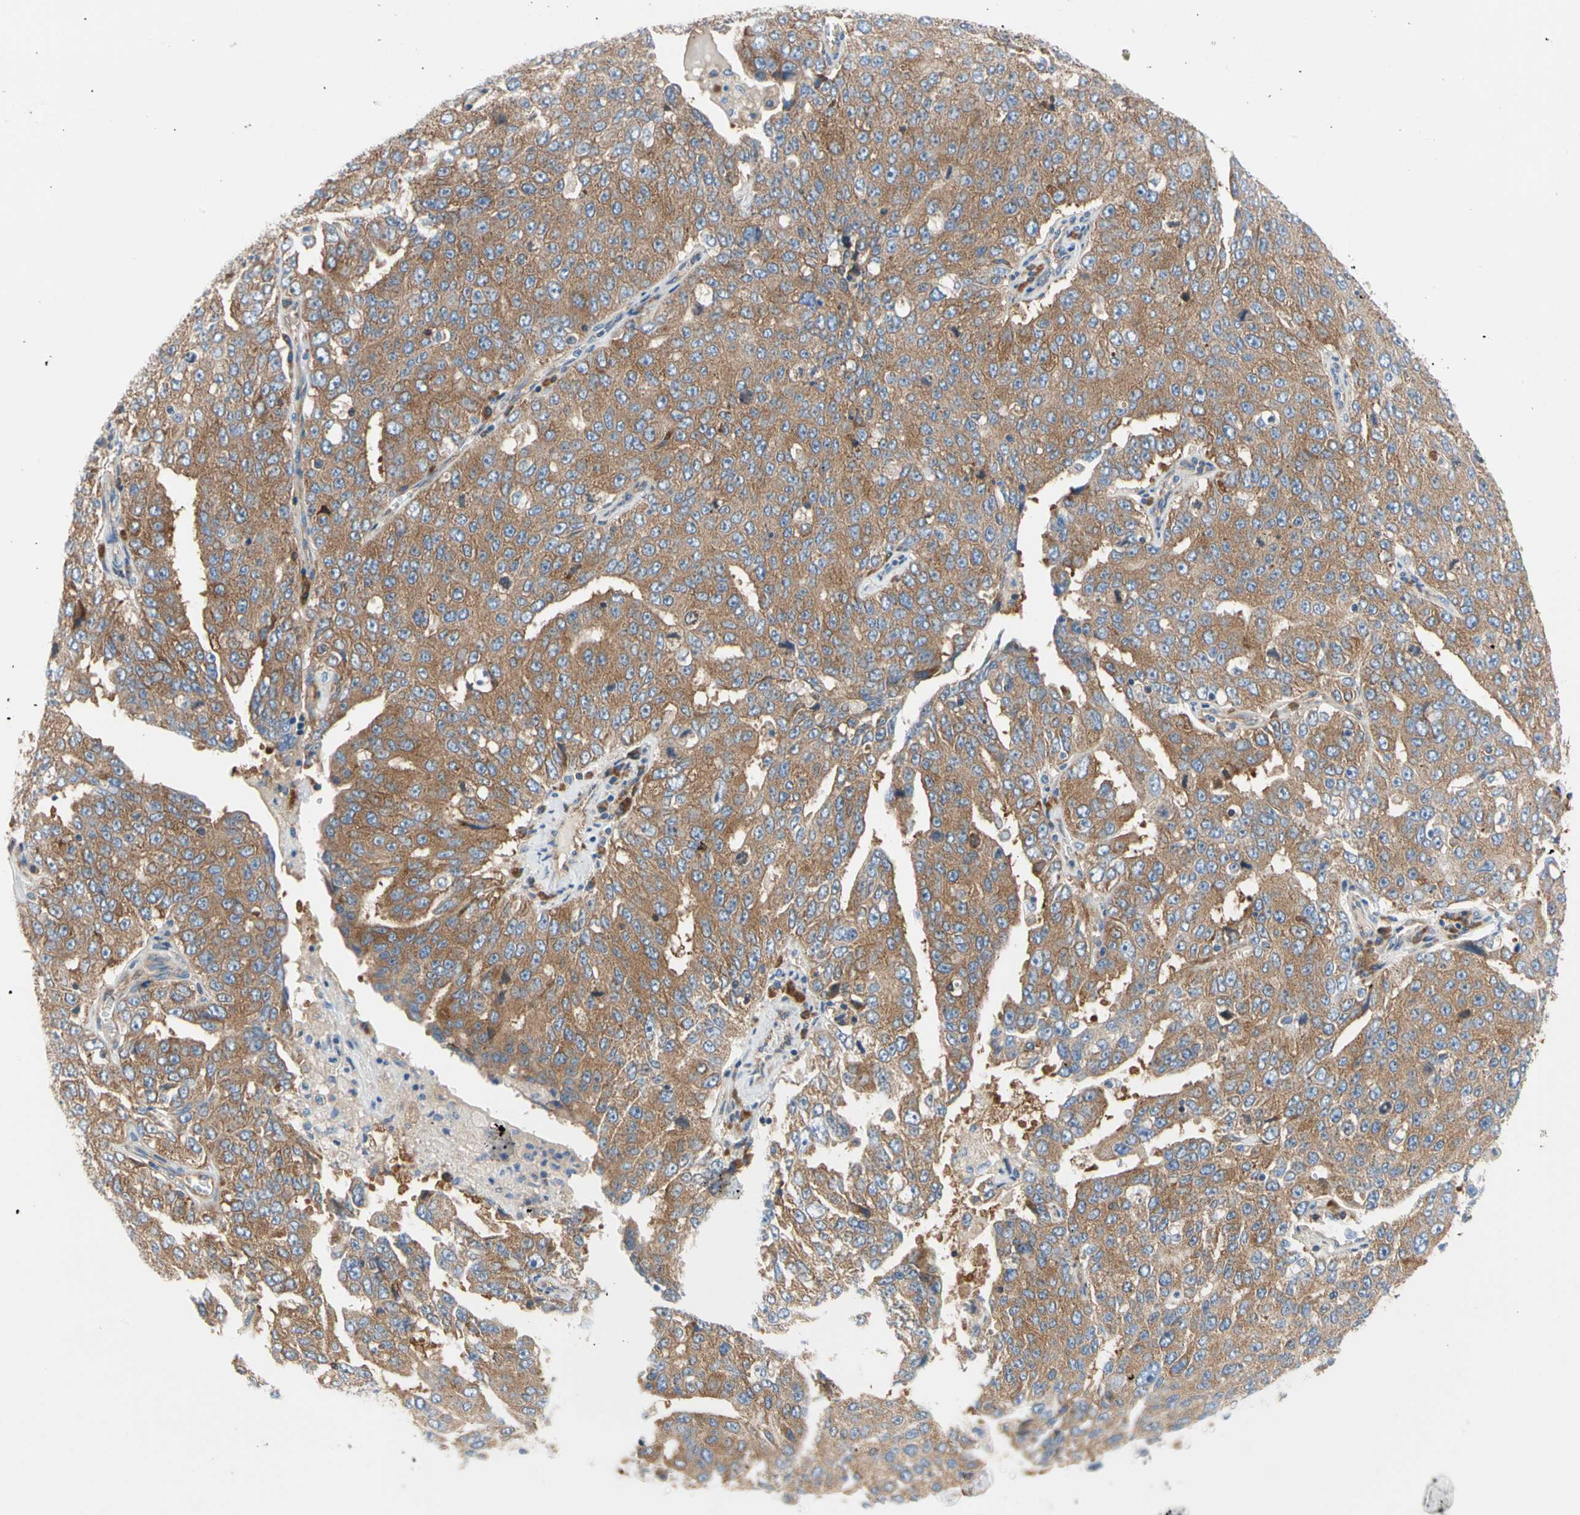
{"staining": {"intensity": "moderate", "quantity": ">75%", "location": "cytoplasmic/membranous"}, "tissue": "ovarian cancer", "cell_type": "Tumor cells", "image_type": "cancer", "snomed": [{"axis": "morphology", "description": "Carcinoma, endometroid"}, {"axis": "topography", "description": "Ovary"}], "caption": "Protein staining by immunohistochemistry demonstrates moderate cytoplasmic/membranous positivity in about >75% of tumor cells in ovarian cancer (endometroid carcinoma).", "gene": "GPHN", "patient": {"sex": "female", "age": 62}}